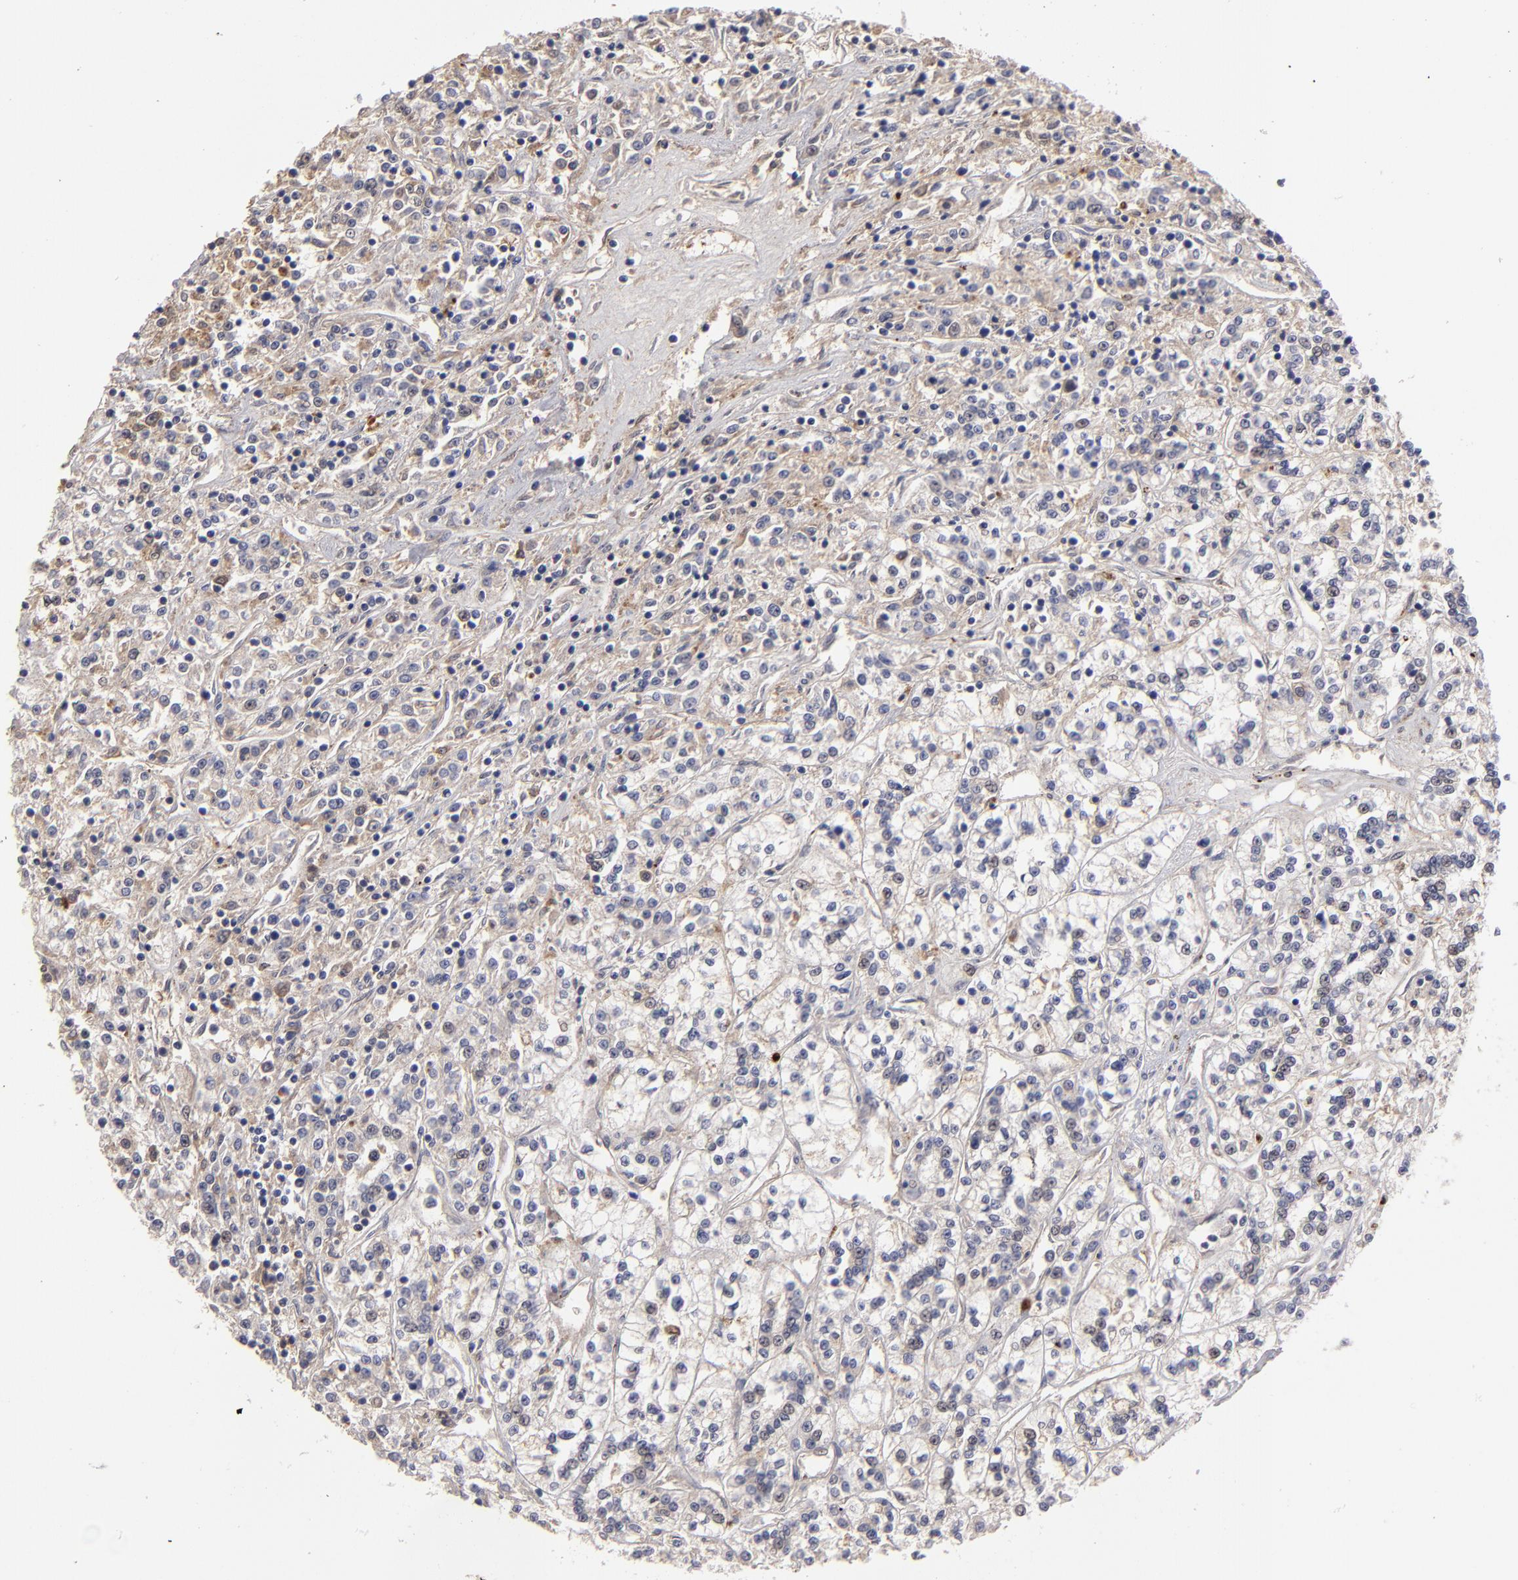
{"staining": {"intensity": "weak", "quantity": "<25%", "location": "cytoplasmic/membranous"}, "tissue": "renal cancer", "cell_type": "Tumor cells", "image_type": "cancer", "snomed": [{"axis": "morphology", "description": "Adenocarcinoma, NOS"}, {"axis": "topography", "description": "Kidney"}], "caption": "DAB immunohistochemical staining of human renal cancer shows no significant staining in tumor cells. The staining is performed using DAB brown chromogen with nuclei counter-stained in using hematoxylin.", "gene": "GPM6B", "patient": {"sex": "female", "age": 76}}